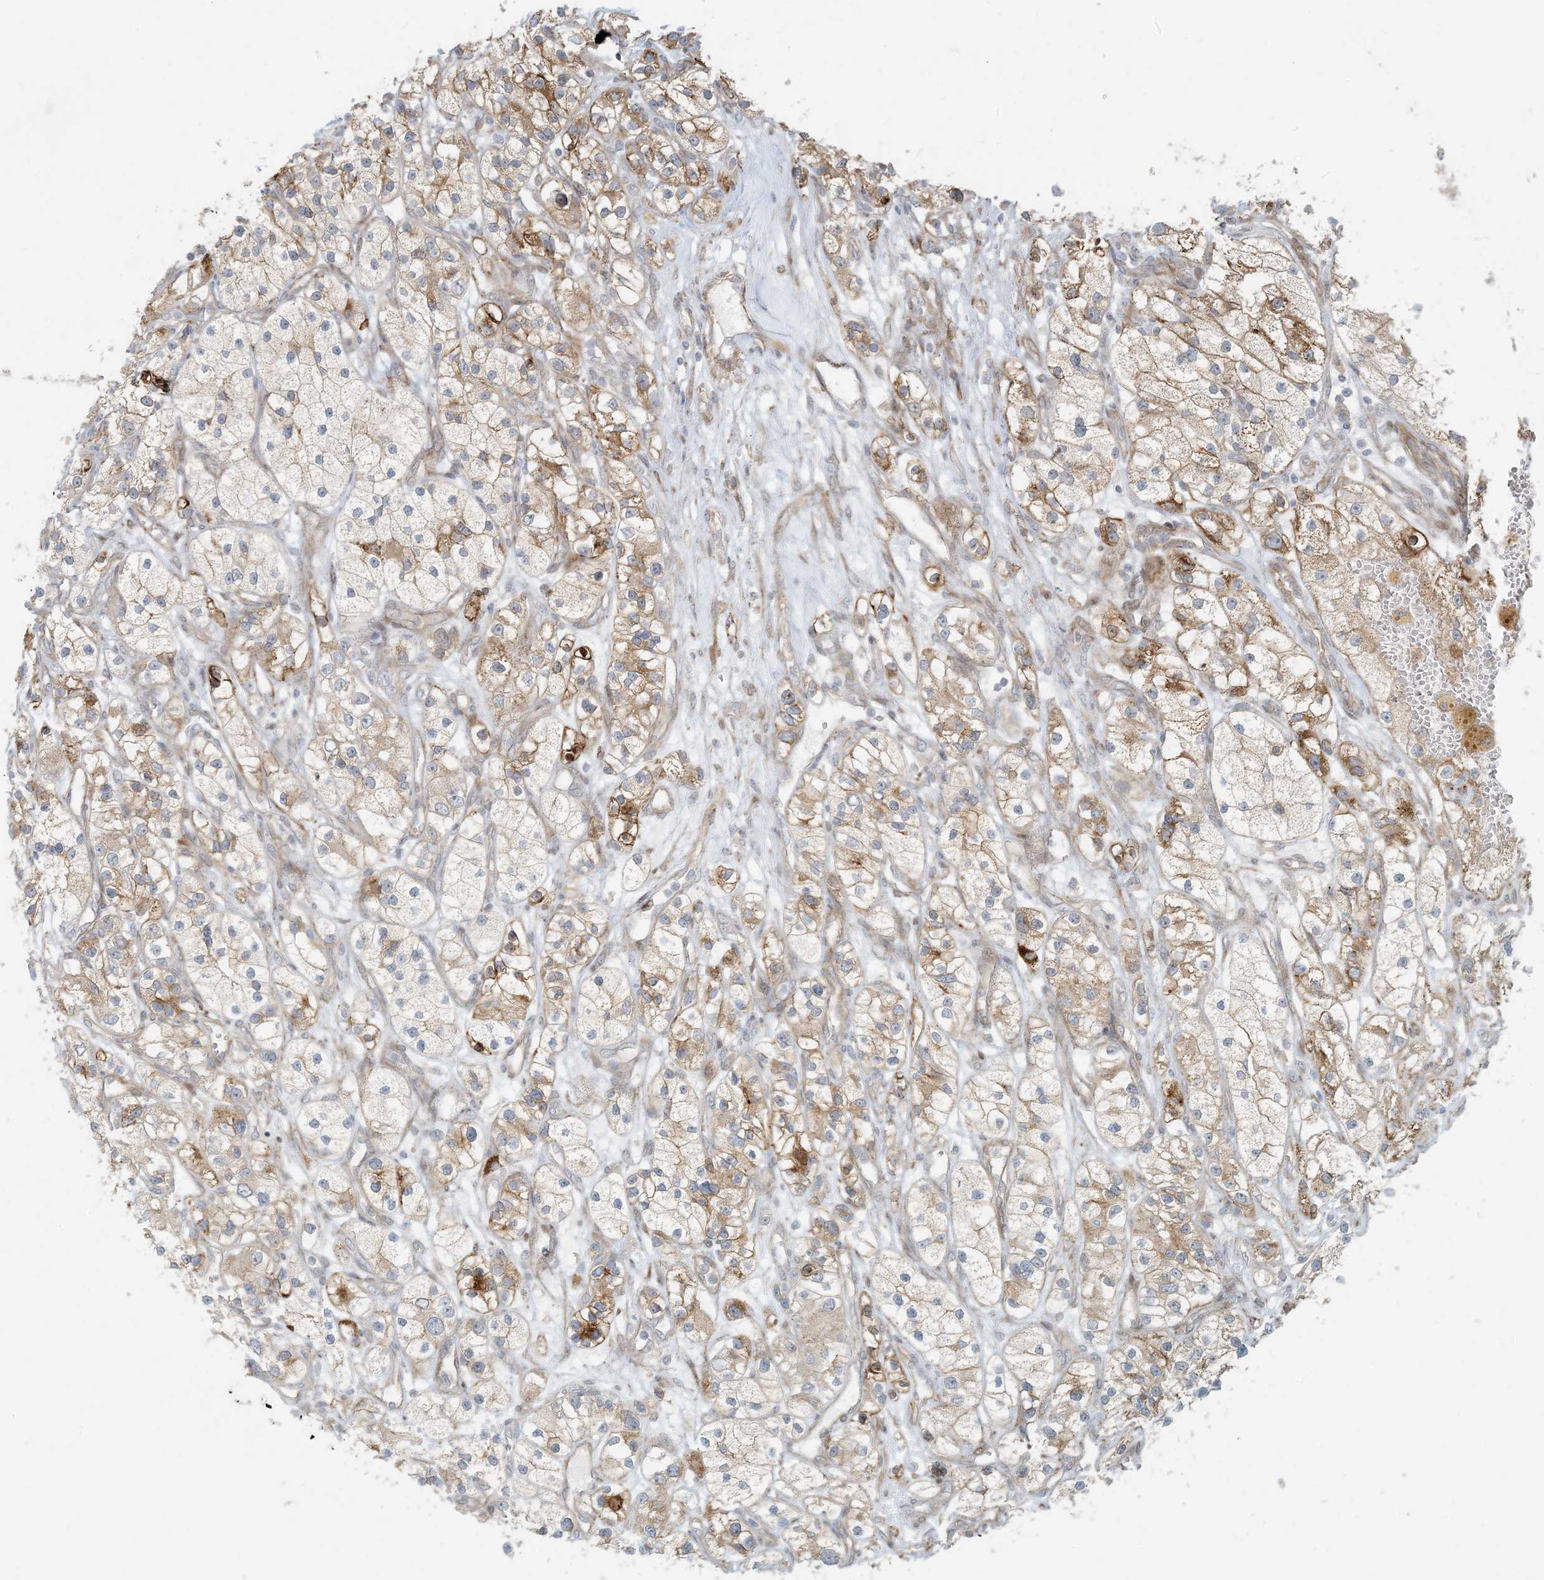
{"staining": {"intensity": "moderate", "quantity": "25%-75%", "location": "cytoplasmic/membranous"}, "tissue": "renal cancer", "cell_type": "Tumor cells", "image_type": "cancer", "snomed": [{"axis": "morphology", "description": "Adenocarcinoma, NOS"}, {"axis": "topography", "description": "Kidney"}], "caption": "There is medium levels of moderate cytoplasmic/membranous staining in tumor cells of renal adenocarcinoma, as demonstrated by immunohistochemical staining (brown color).", "gene": "BCORL1", "patient": {"sex": "female", "age": 57}}